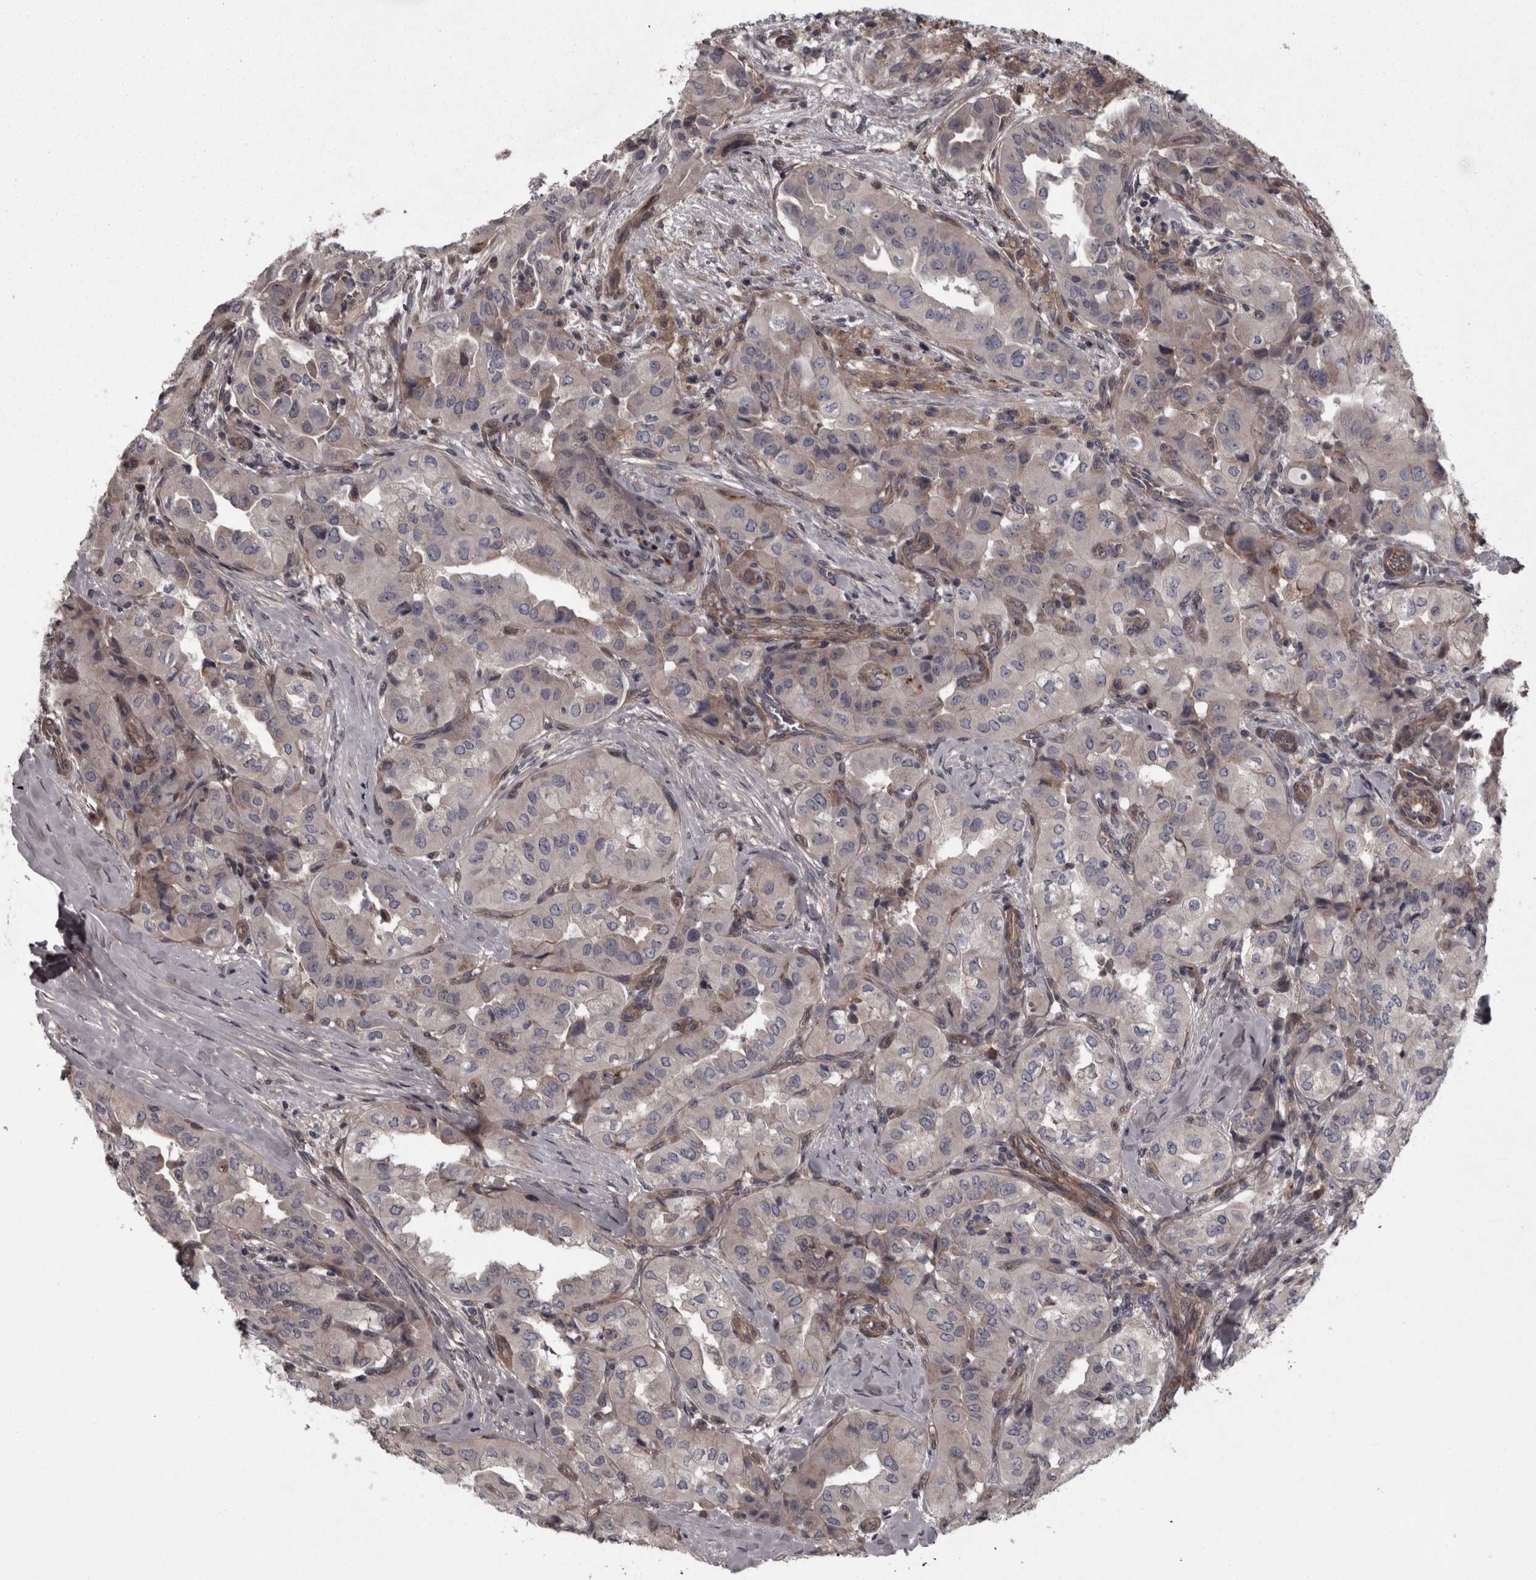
{"staining": {"intensity": "weak", "quantity": "25%-75%", "location": "cytoplasmic/membranous"}, "tissue": "thyroid cancer", "cell_type": "Tumor cells", "image_type": "cancer", "snomed": [{"axis": "morphology", "description": "Papillary adenocarcinoma, NOS"}, {"axis": "topography", "description": "Thyroid gland"}], "caption": "This photomicrograph displays immunohistochemistry staining of human thyroid cancer, with low weak cytoplasmic/membranous expression in about 25%-75% of tumor cells.", "gene": "RSU1", "patient": {"sex": "female", "age": 59}}